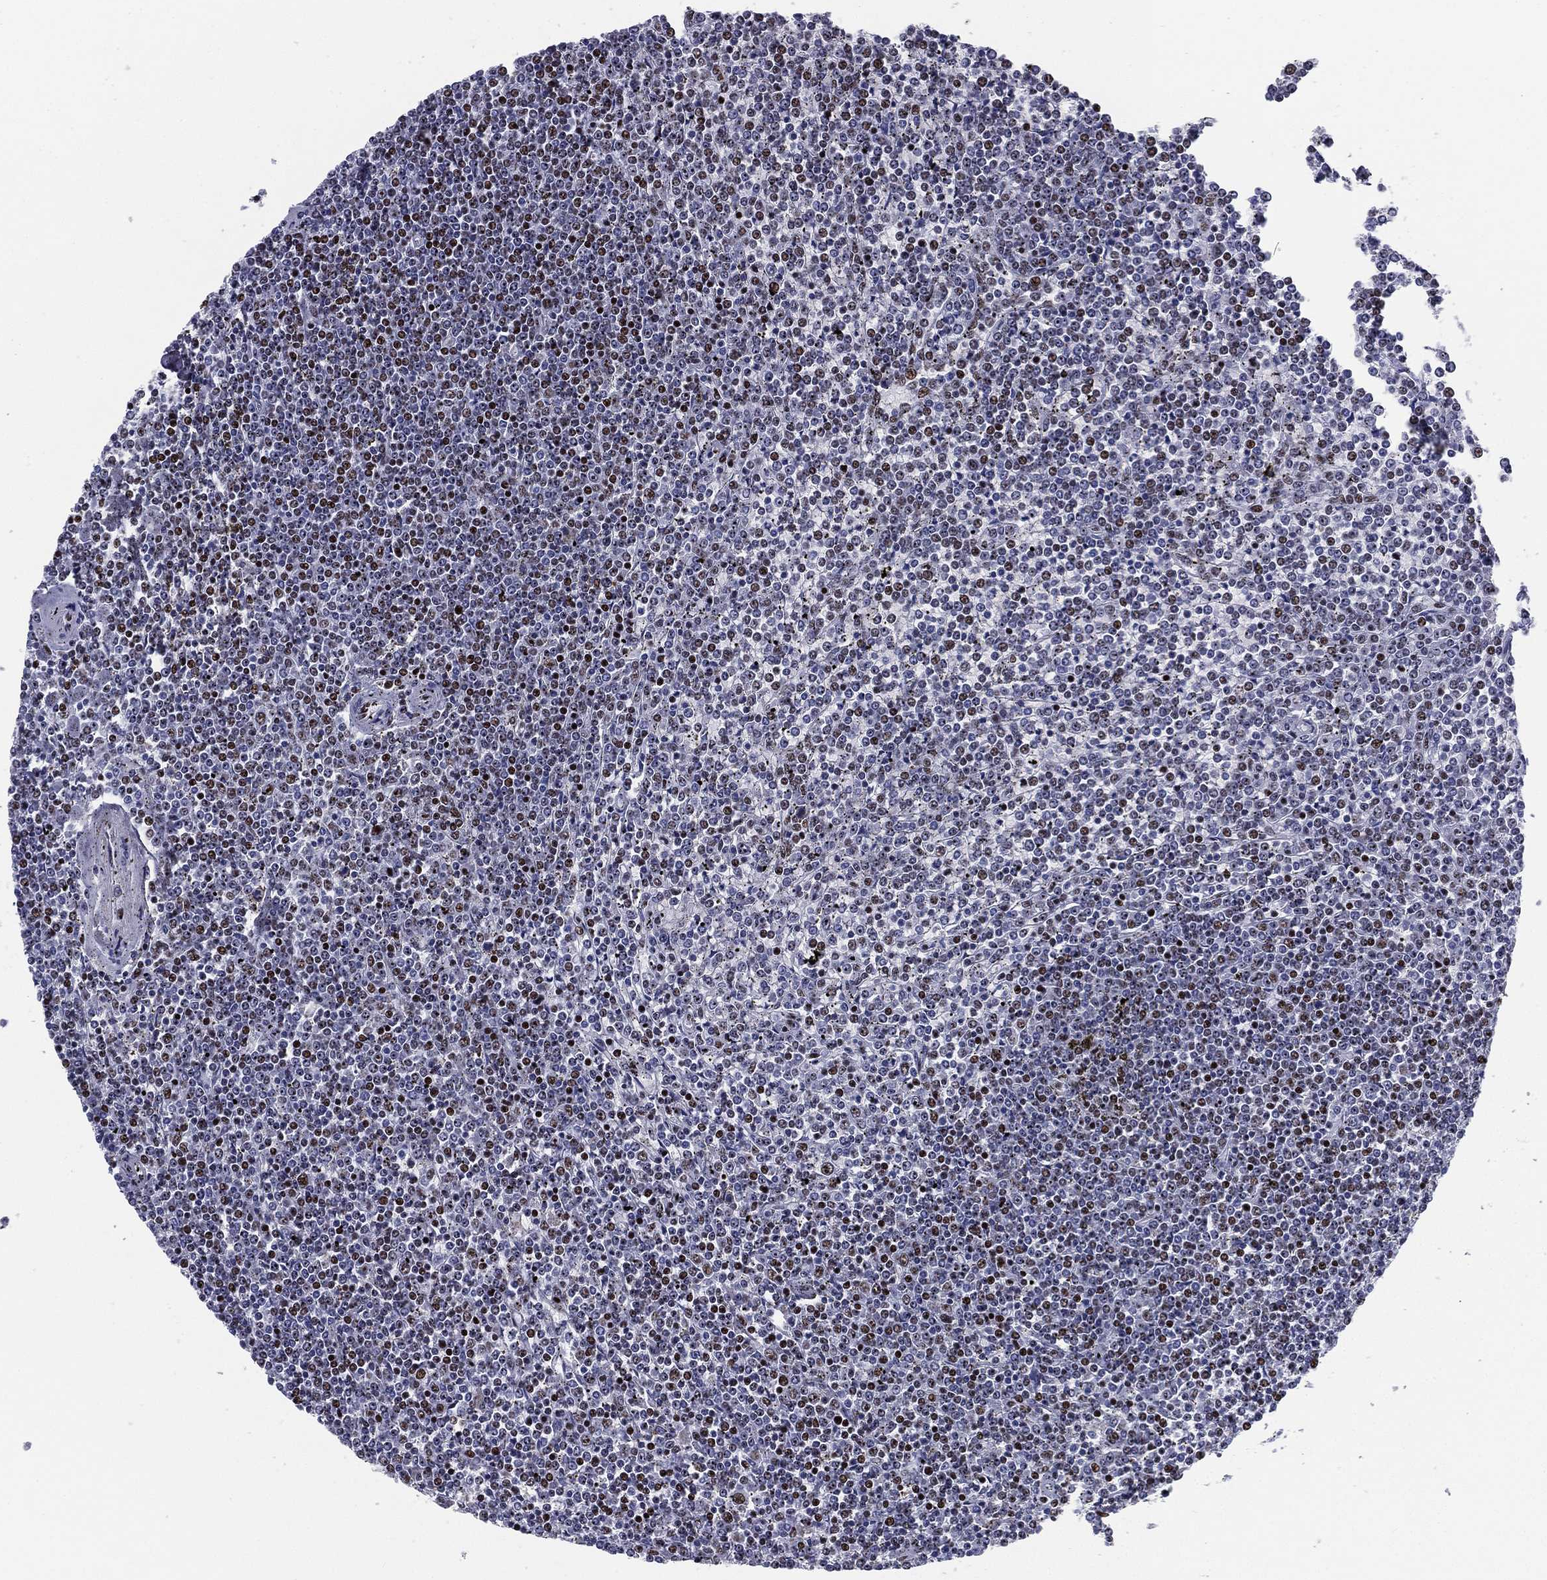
{"staining": {"intensity": "strong", "quantity": "<25%", "location": "nuclear"}, "tissue": "lymphoma", "cell_type": "Tumor cells", "image_type": "cancer", "snomed": [{"axis": "morphology", "description": "Malignant lymphoma, non-Hodgkin's type, Low grade"}, {"axis": "topography", "description": "Spleen"}], "caption": "Lymphoma stained with immunohistochemistry (IHC) demonstrates strong nuclear expression in approximately <25% of tumor cells.", "gene": "CYB561D2", "patient": {"sex": "female", "age": 19}}